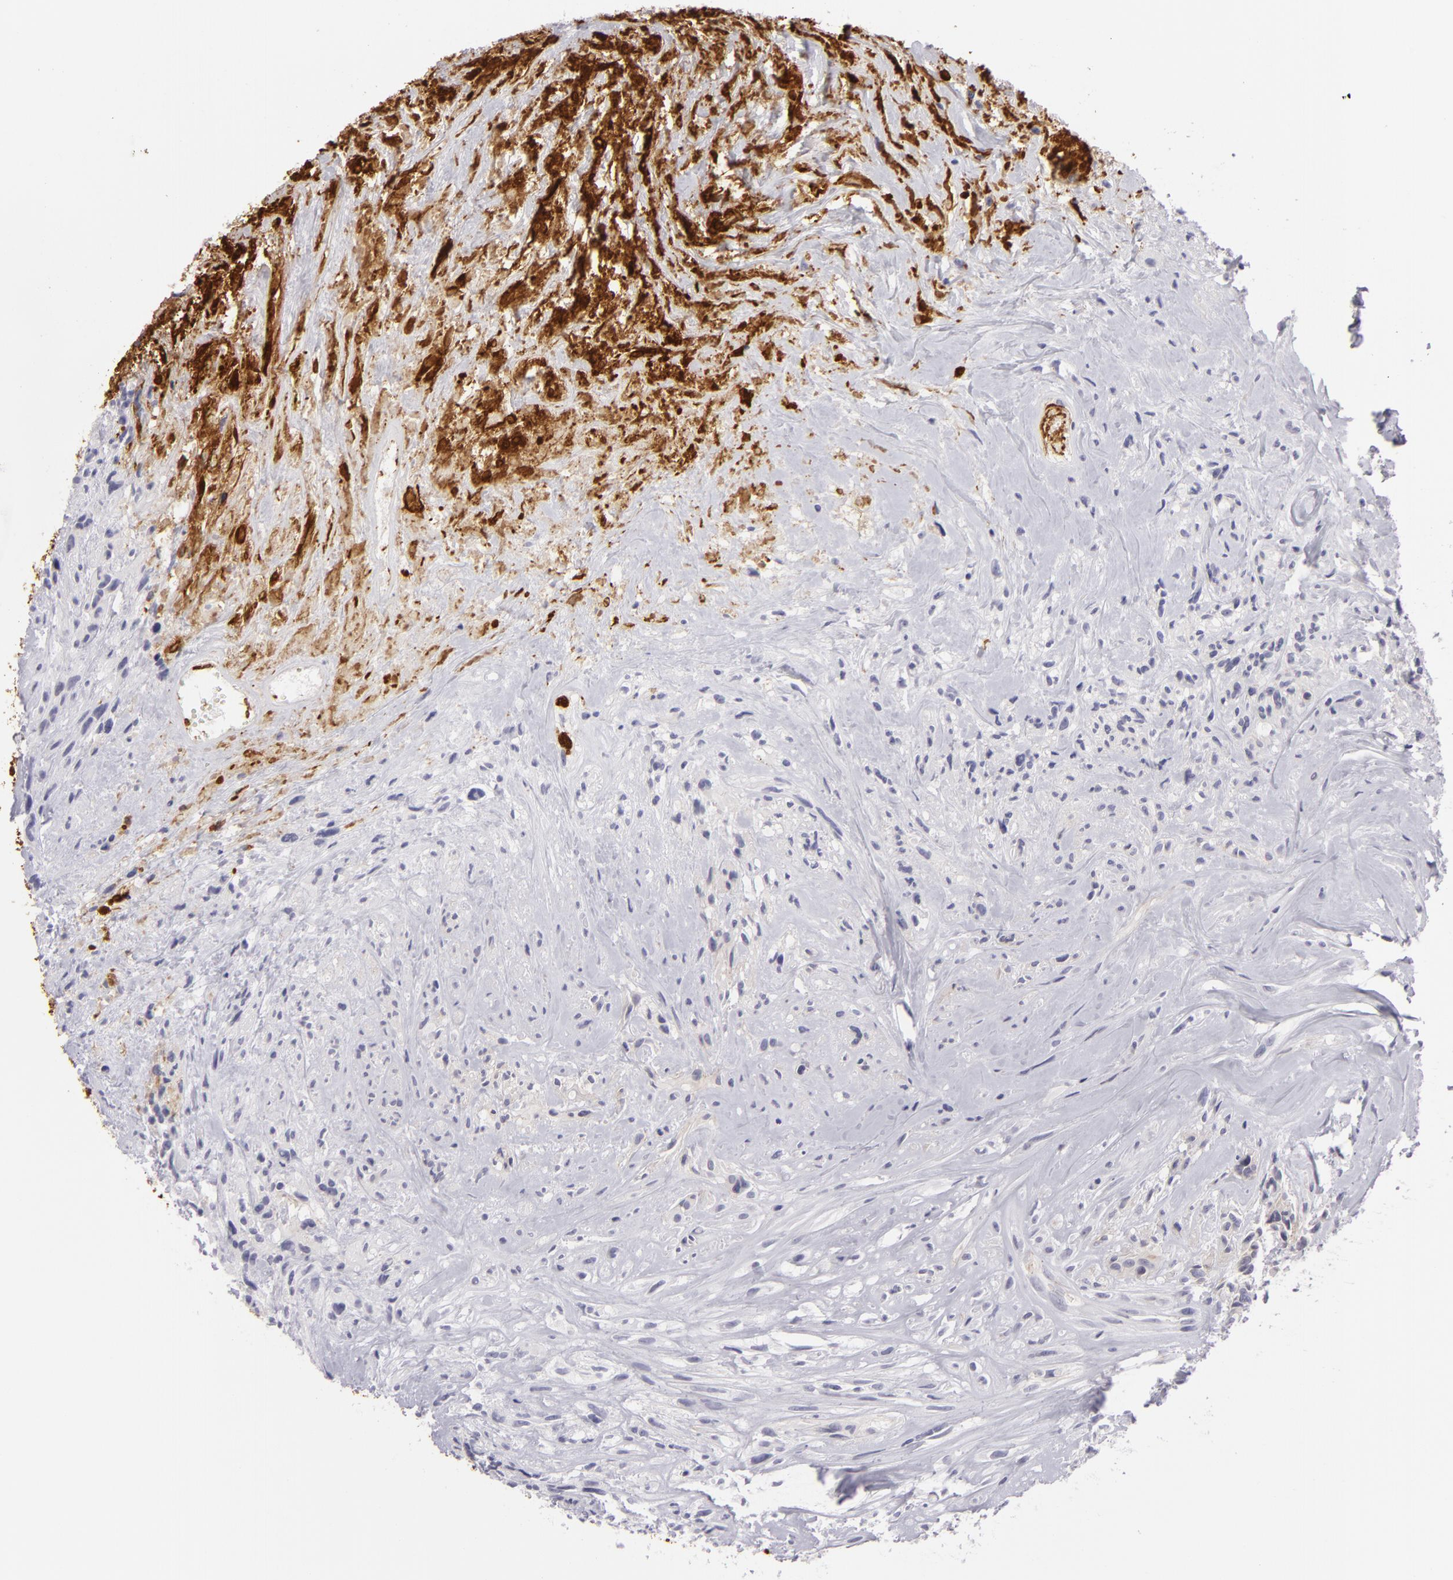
{"staining": {"intensity": "negative", "quantity": "none", "location": "none"}, "tissue": "glioma", "cell_type": "Tumor cells", "image_type": "cancer", "snomed": [{"axis": "morphology", "description": "Glioma, malignant, High grade"}, {"axis": "topography", "description": "Brain"}], "caption": "An IHC micrograph of glioma is shown. There is no staining in tumor cells of glioma.", "gene": "CTNNB1", "patient": {"sex": "male", "age": 48}}